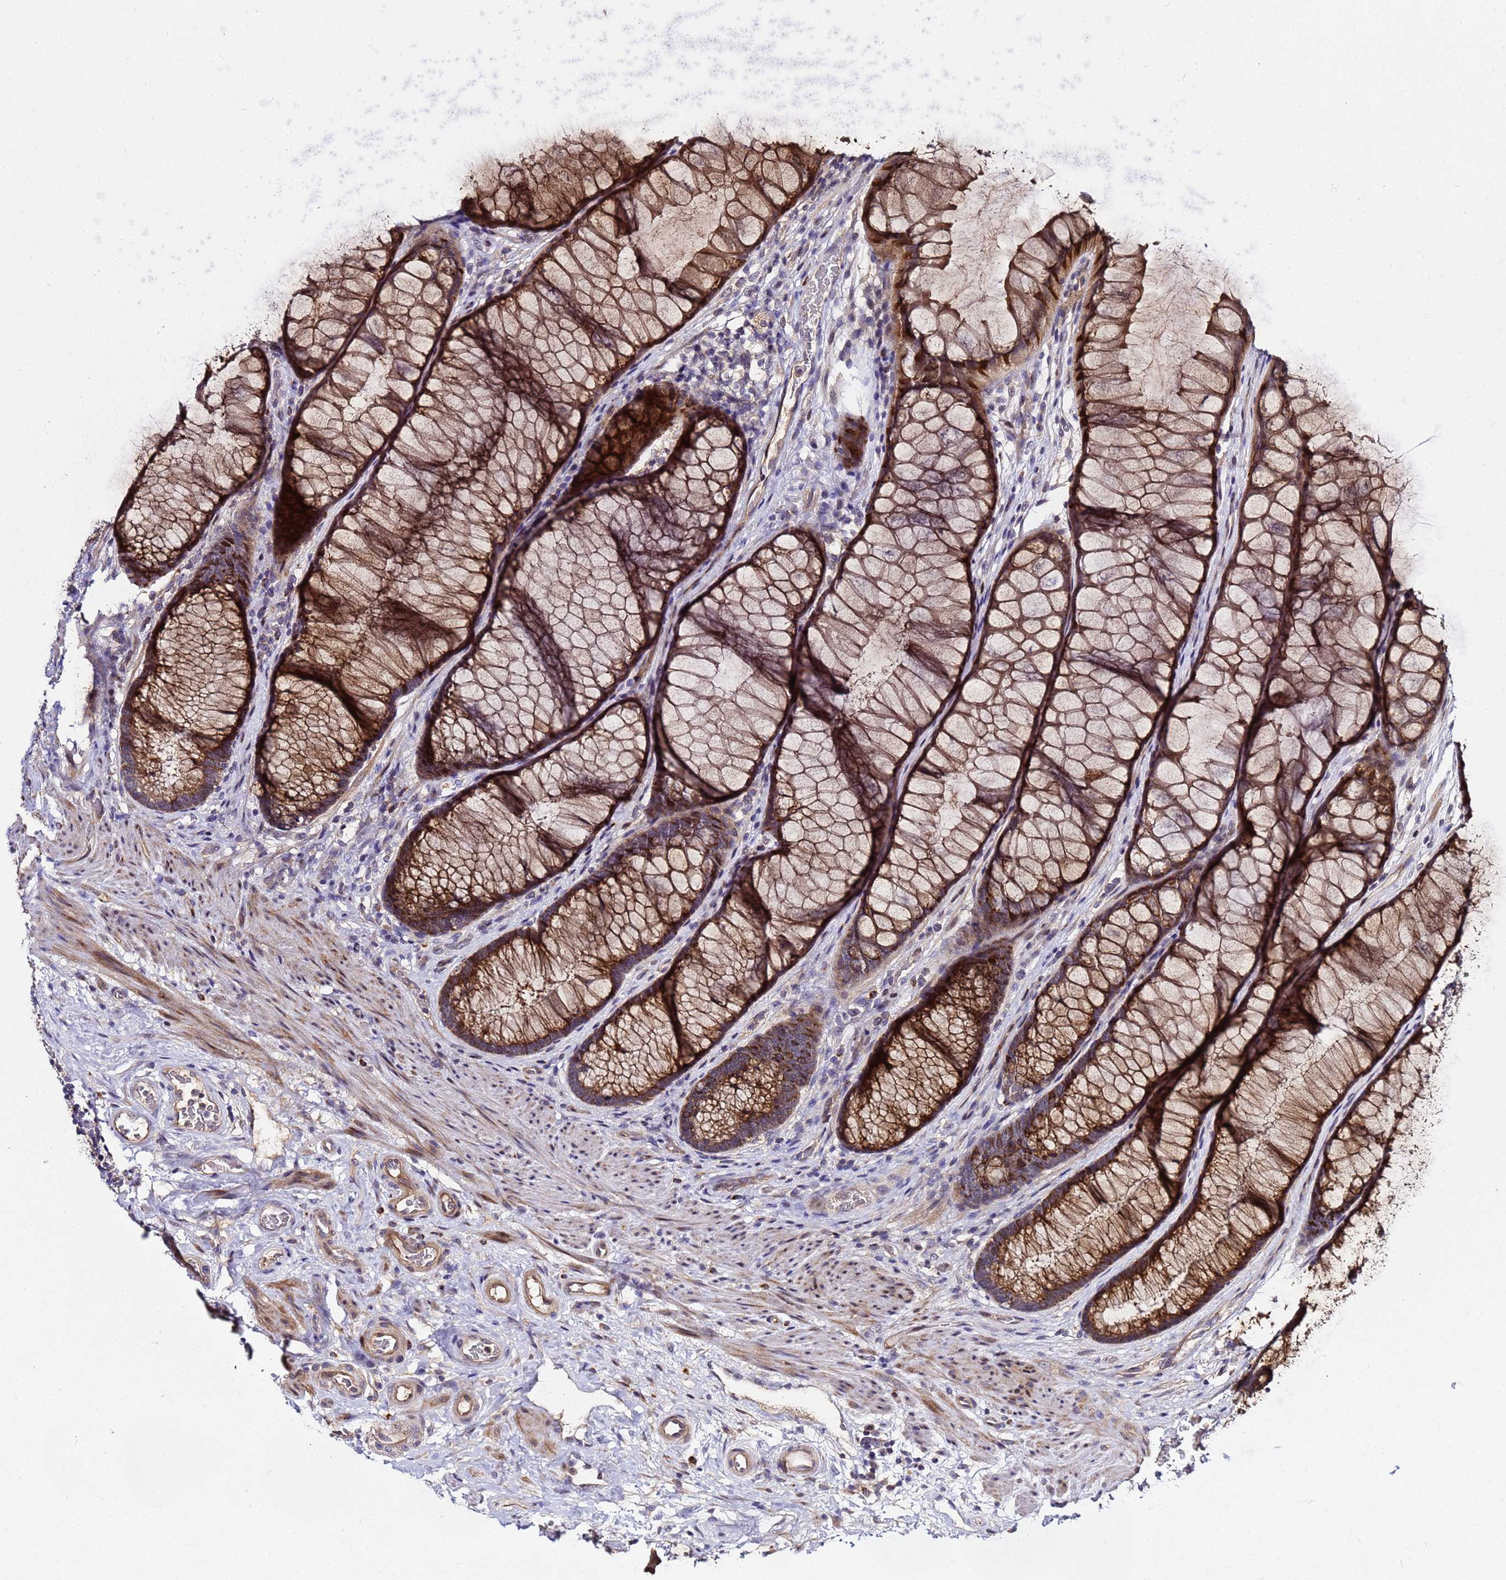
{"staining": {"intensity": "moderate", "quantity": ">75%", "location": "cytoplasmic/membranous"}, "tissue": "colon", "cell_type": "Endothelial cells", "image_type": "normal", "snomed": [{"axis": "morphology", "description": "Normal tissue, NOS"}, {"axis": "topography", "description": "Colon"}], "caption": "Immunohistochemical staining of unremarkable human colon exhibits >75% levels of moderate cytoplasmic/membranous protein staining in about >75% of endothelial cells.", "gene": "PLXDC2", "patient": {"sex": "female", "age": 82}}